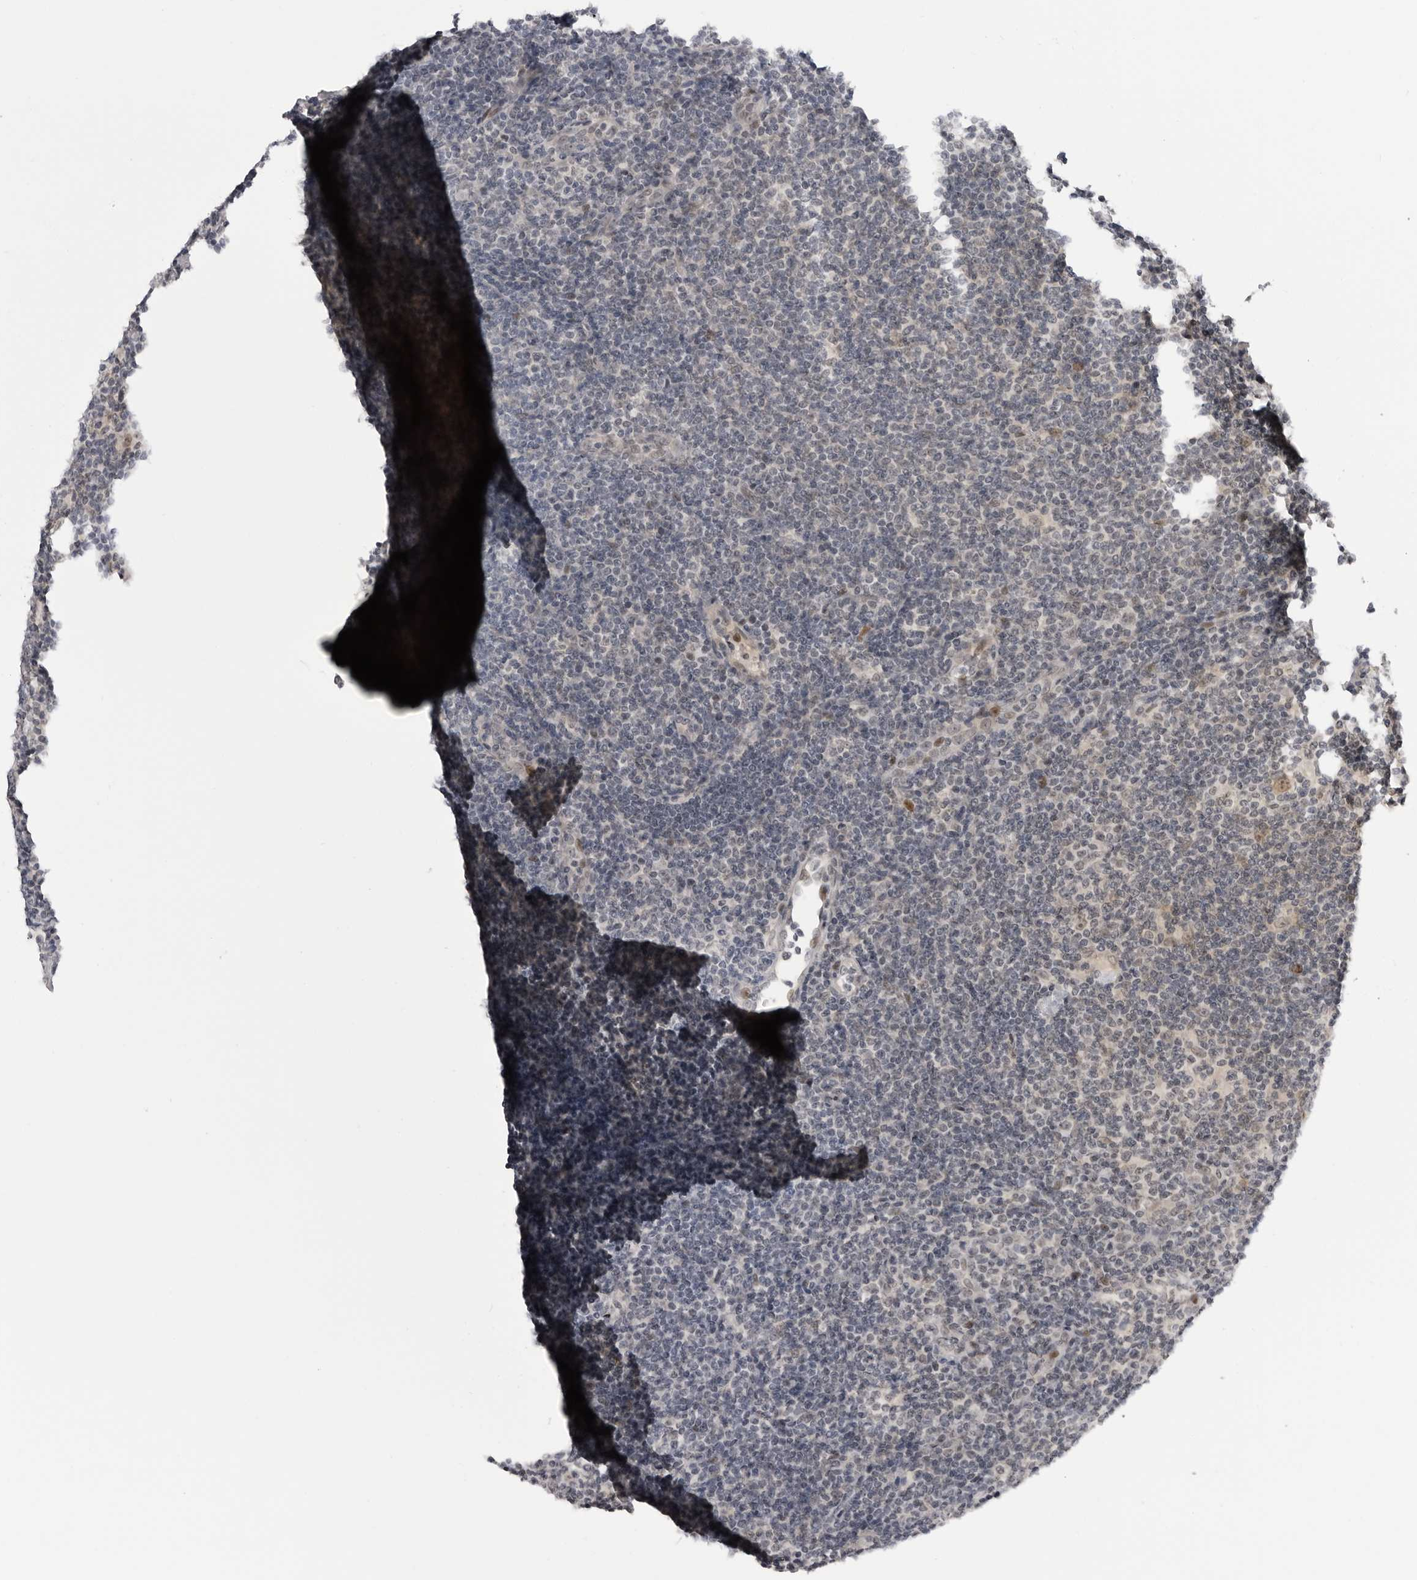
{"staining": {"intensity": "weak", "quantity": ">75%", "location": "nuclear"}, "tissue": "lymphoma", "cell_type": "Tumor cells", "image_type": "cancer", "snomed": [{"axis": "morphology", "description": "Hodgkin's disease, NOS"}, {"axis": "topography", "description": "Lymph node"}], "caption": "Hodgkin's disease tissue exhibits weak nuclear positivity in about >75% of tumor cells, visualized by immunohistochemistry. (Stains: DAB in brown, nuclei in blue, Microscopy: brightfield microscopy at high magnification).", "gene": "ALPK2", "patient": {"sex": "female", "age": 57}}